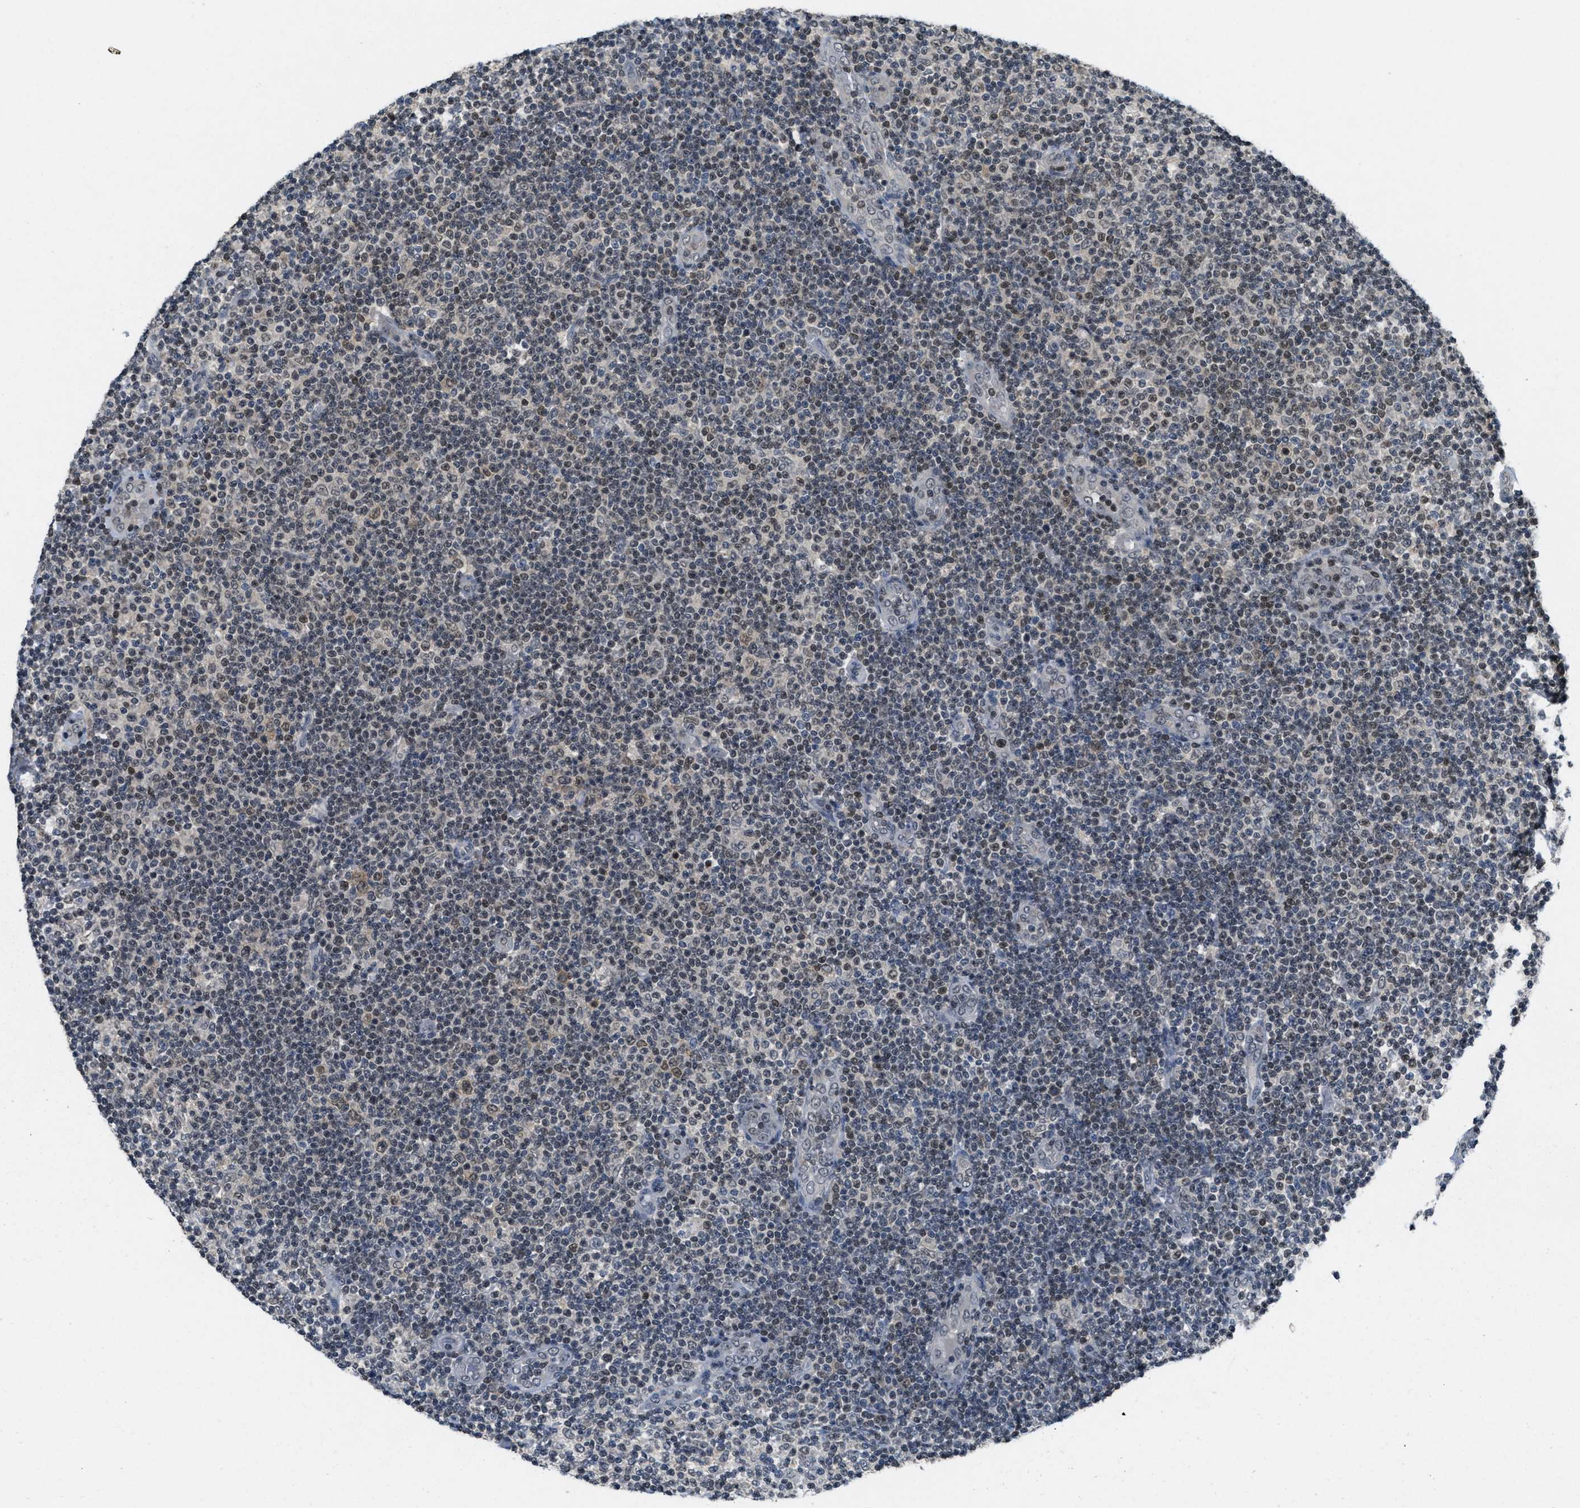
{"staining": {"intensity": "weak", "quantity": "<25%", "location": "nuclear"}, "tissue": "lymphoma", "cell_type": "Tumor cells", "image_type": "cancer", "snomed": [{"axis": "morphology", "description": "Malignant lymphoma, non-Hodgkin's type, Low grade"}, {"axis": "topography", "description": "Lymph node"}], "caption": "Immunohistochemistry (IHC) of human low-grade malignant lymphoma, non-Hodgkin's type demonstrates no staining in tumor cells.", "gene": "DNAJB1", "patient": {"sex": "male", "age": 83}}